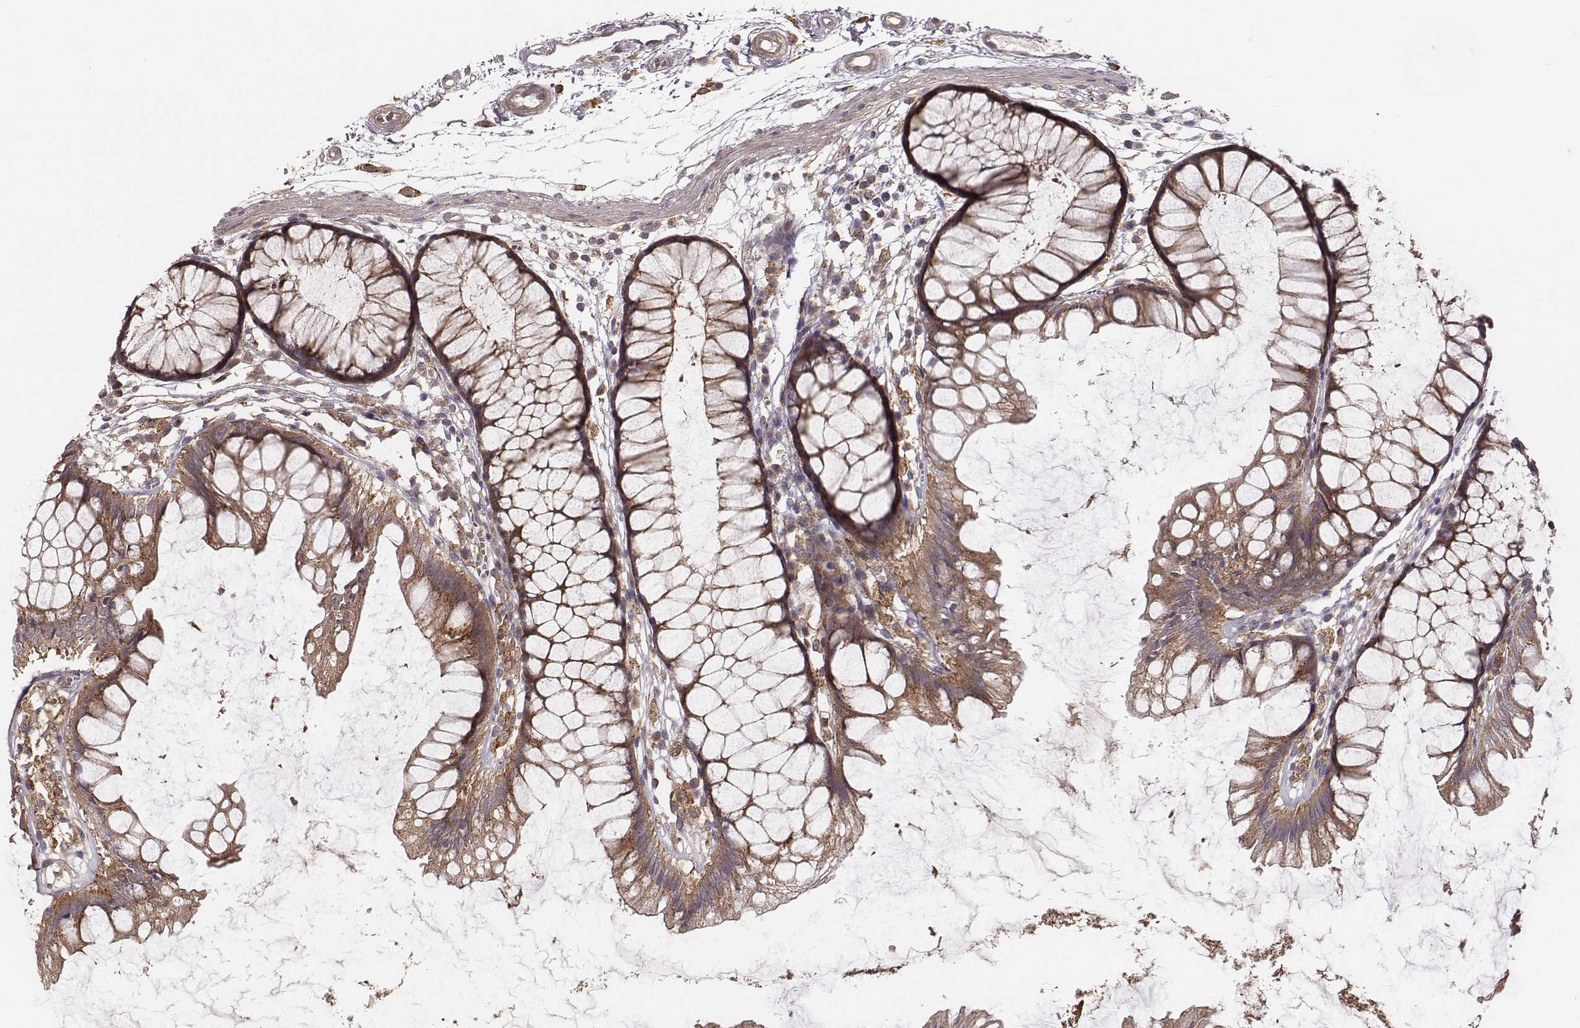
{"staining": {"intensity": "moderate", "quantity": "25%-75%", "location": "cytoplasmic/membranous"}, "tissue": "colon", "cell_type": "Endothelial cells", "image_type": "normal", "snomed": [{"axis": "morphology", "description": "Normal tissue, NOS"}, {"axis": "morphology", "description": "Adenocarcinoma, NOS"}, {"axis": "topography", "description": "Colon"}], "caption": "Protein staining demonstrates moderate cytoplasmic/membranous positivity in about 25%-75% of endothelial cells in benign colon.", "gene": "VPS26A", "patient": {"sex": "male", "age": 65}}